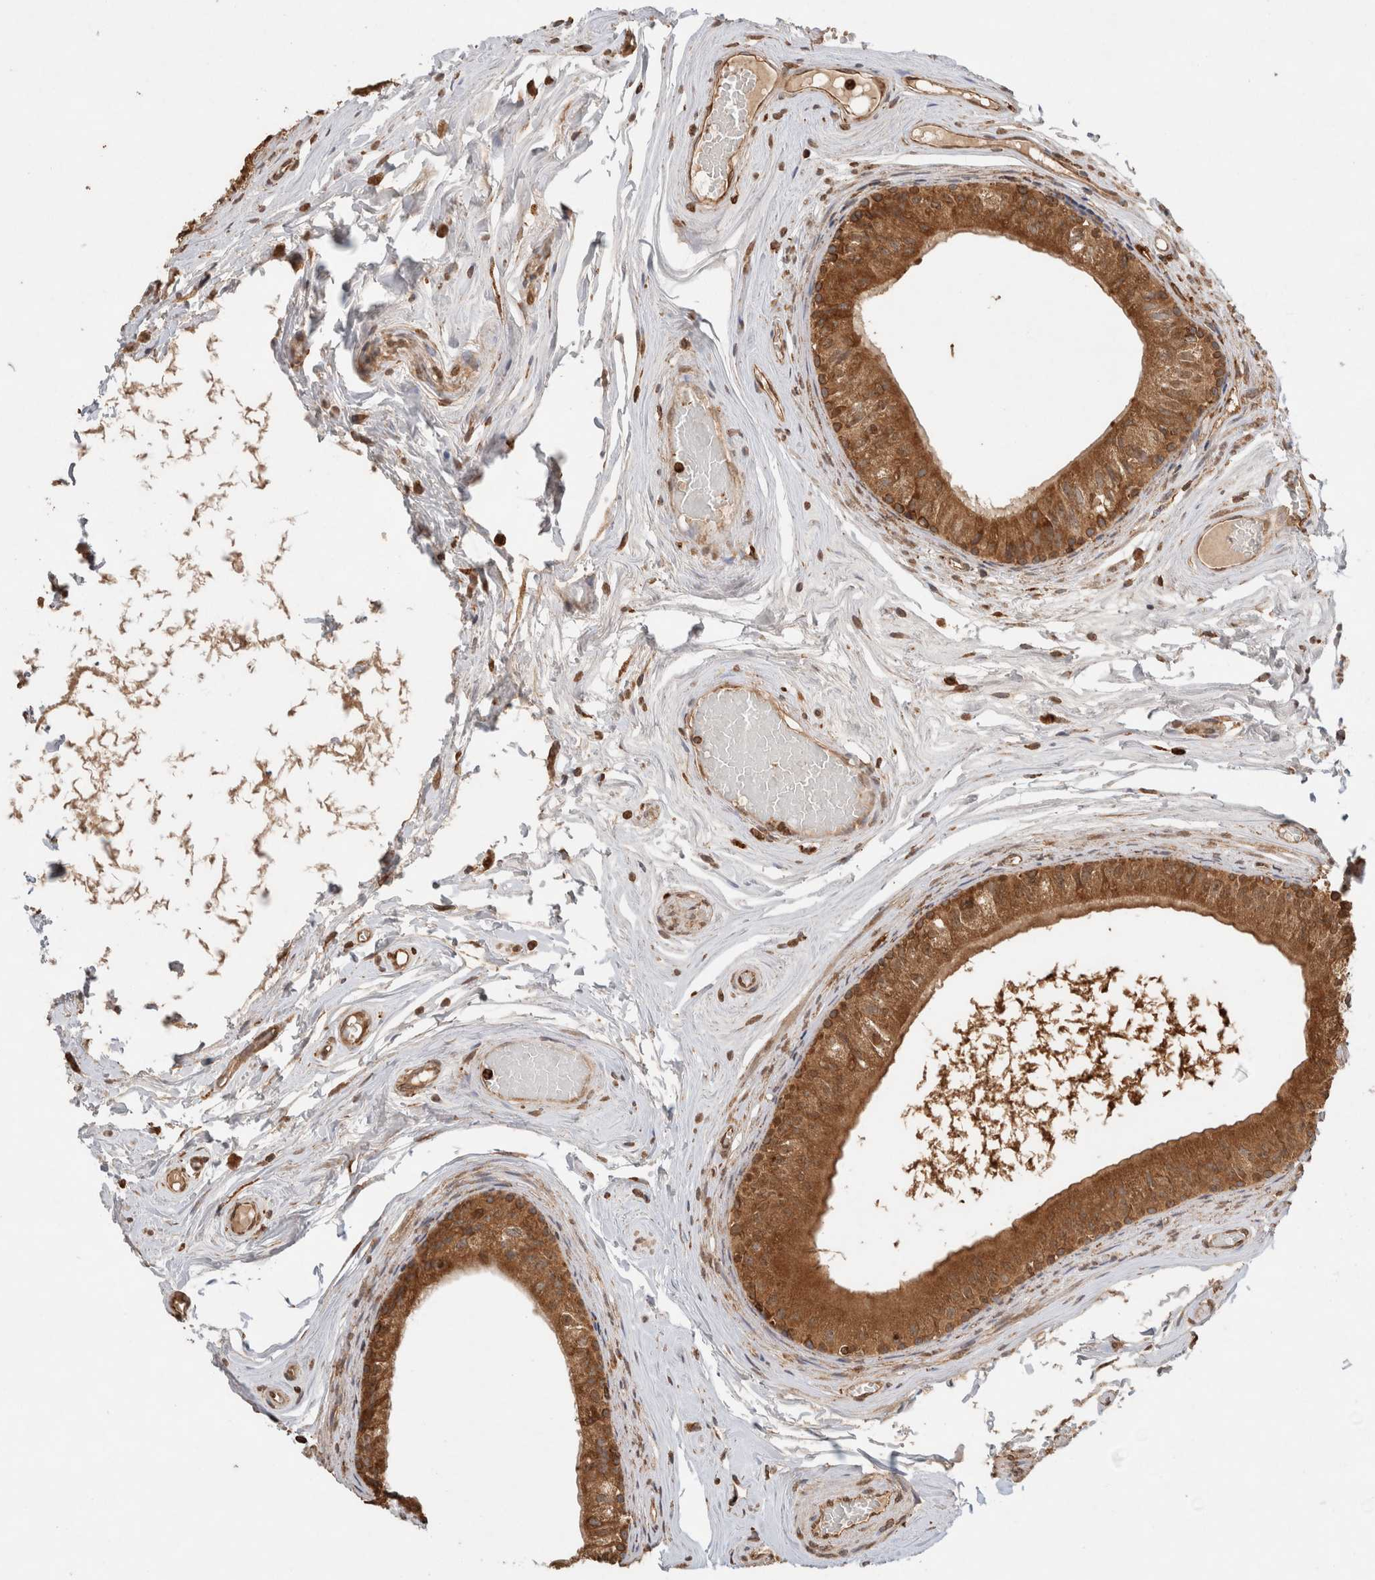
{"staining": {"intensity": "moderate", "quantity": ">75%", "location": "cytoplasmic/membranous"}, "tissue": "epididymis", "cell_type": "Glandular cells", "image_type": "normal", "snomed": [{"axis": "morphology", "description": "Normal tissue, NOS"}, {"axis": "topography", "description": "Epididymis"}], "caption": "DAB immunohistochemical staining of unremarkable human epididymis reveals moderate cytoplasmic/membranous protein expression in approximately >75% of glandular cells.", "gene": "ERAP1", "patient": {"sex": "male", "age": 79}}